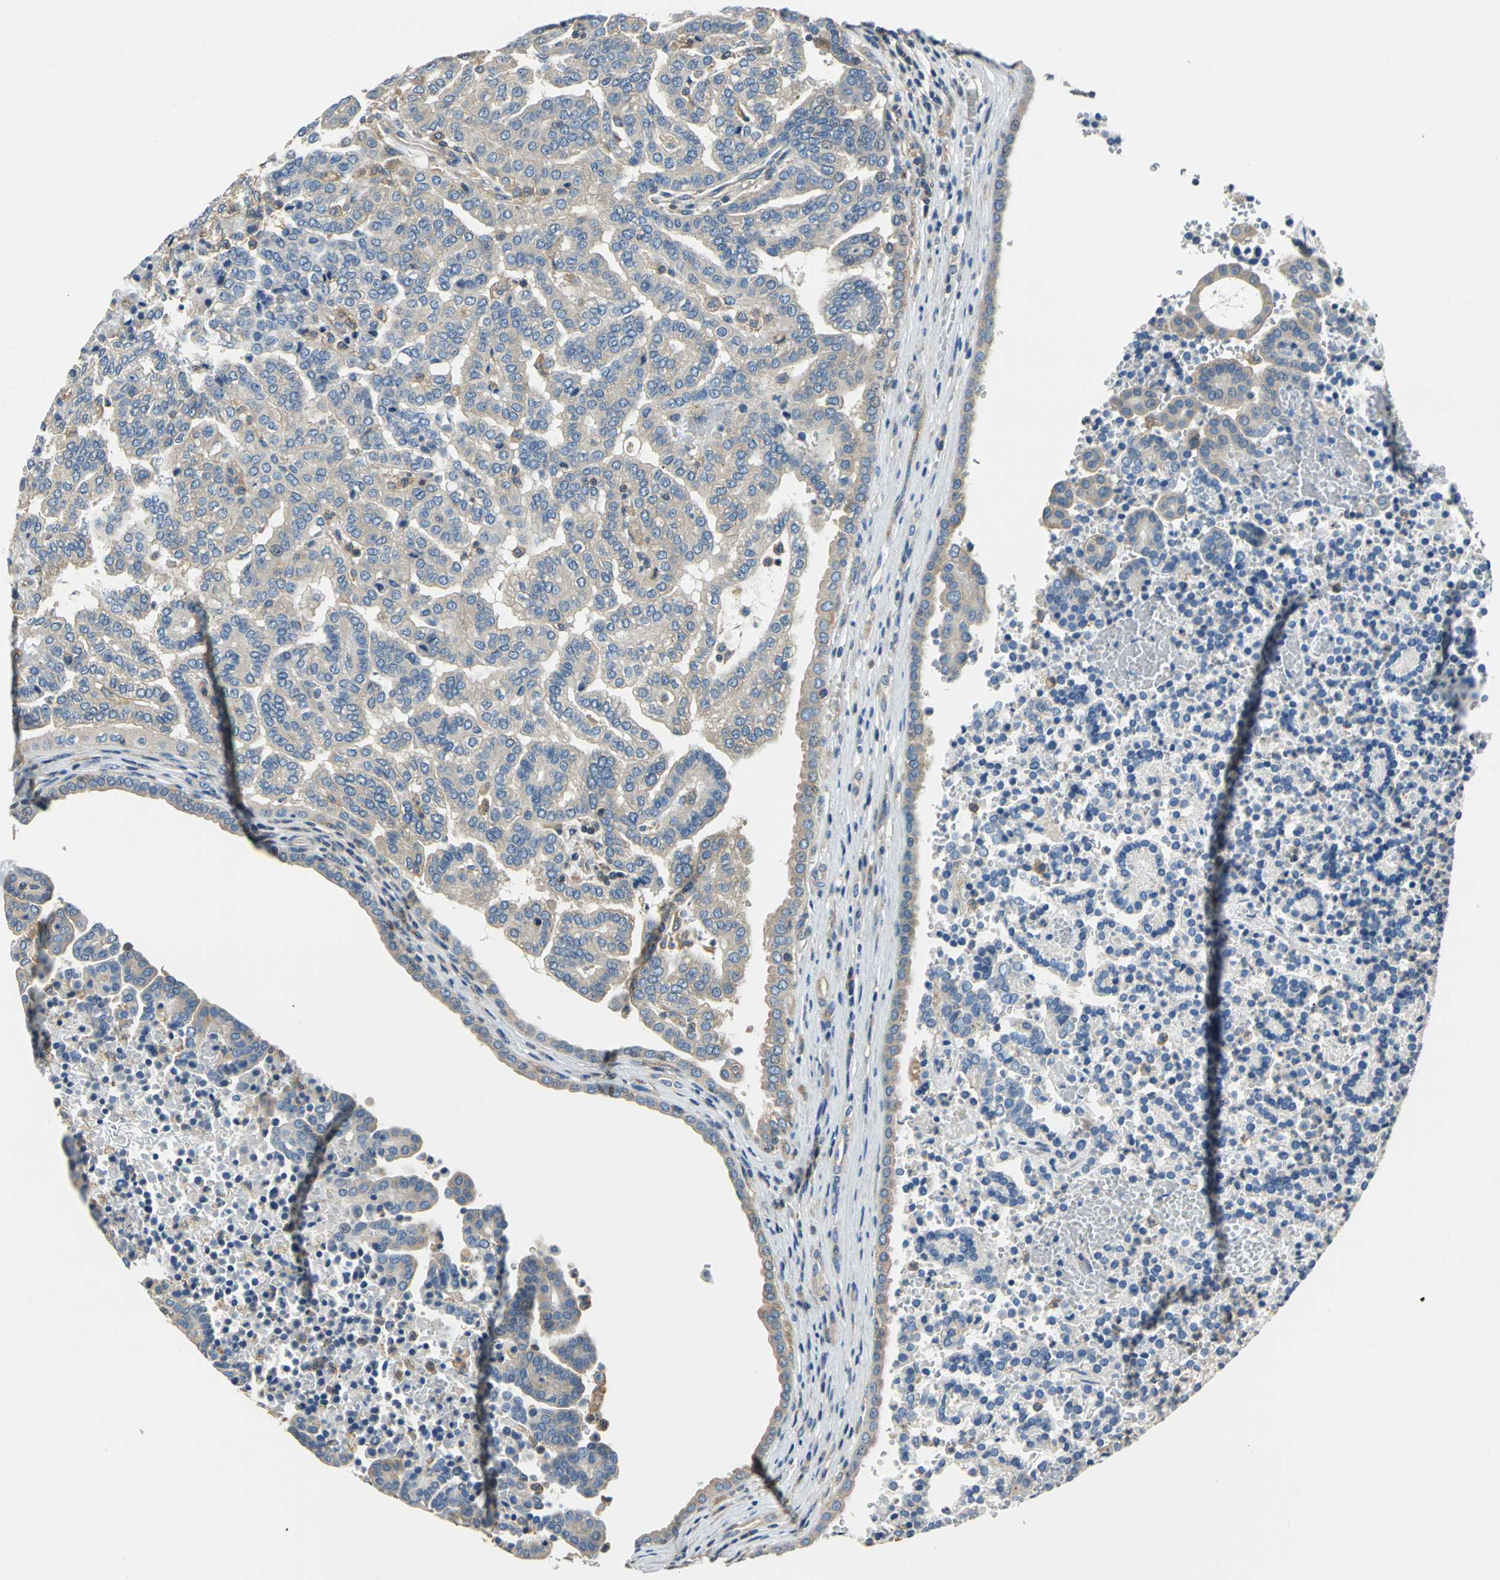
{"staining": {"intensity": "weak", "quantity": ">75%", "location": "cytoplasmic/membranous"}, "tissue": "renal cancer", "cell_type": "Tumor cells", "image_type": "cancer", "snomed": [{"axis": "morphology", "description": "Adenocarcinoma, NOS"}, {"axis": "topography", "description": "Kidney"}], "caption": "Human renal cancer stained with a brown dye displays weak cytoplasmic/membranous positive positivity in about >75% of tumor cells.", "gene": "DDX3Y", "patient": {"sex": "male", "age": 61}}